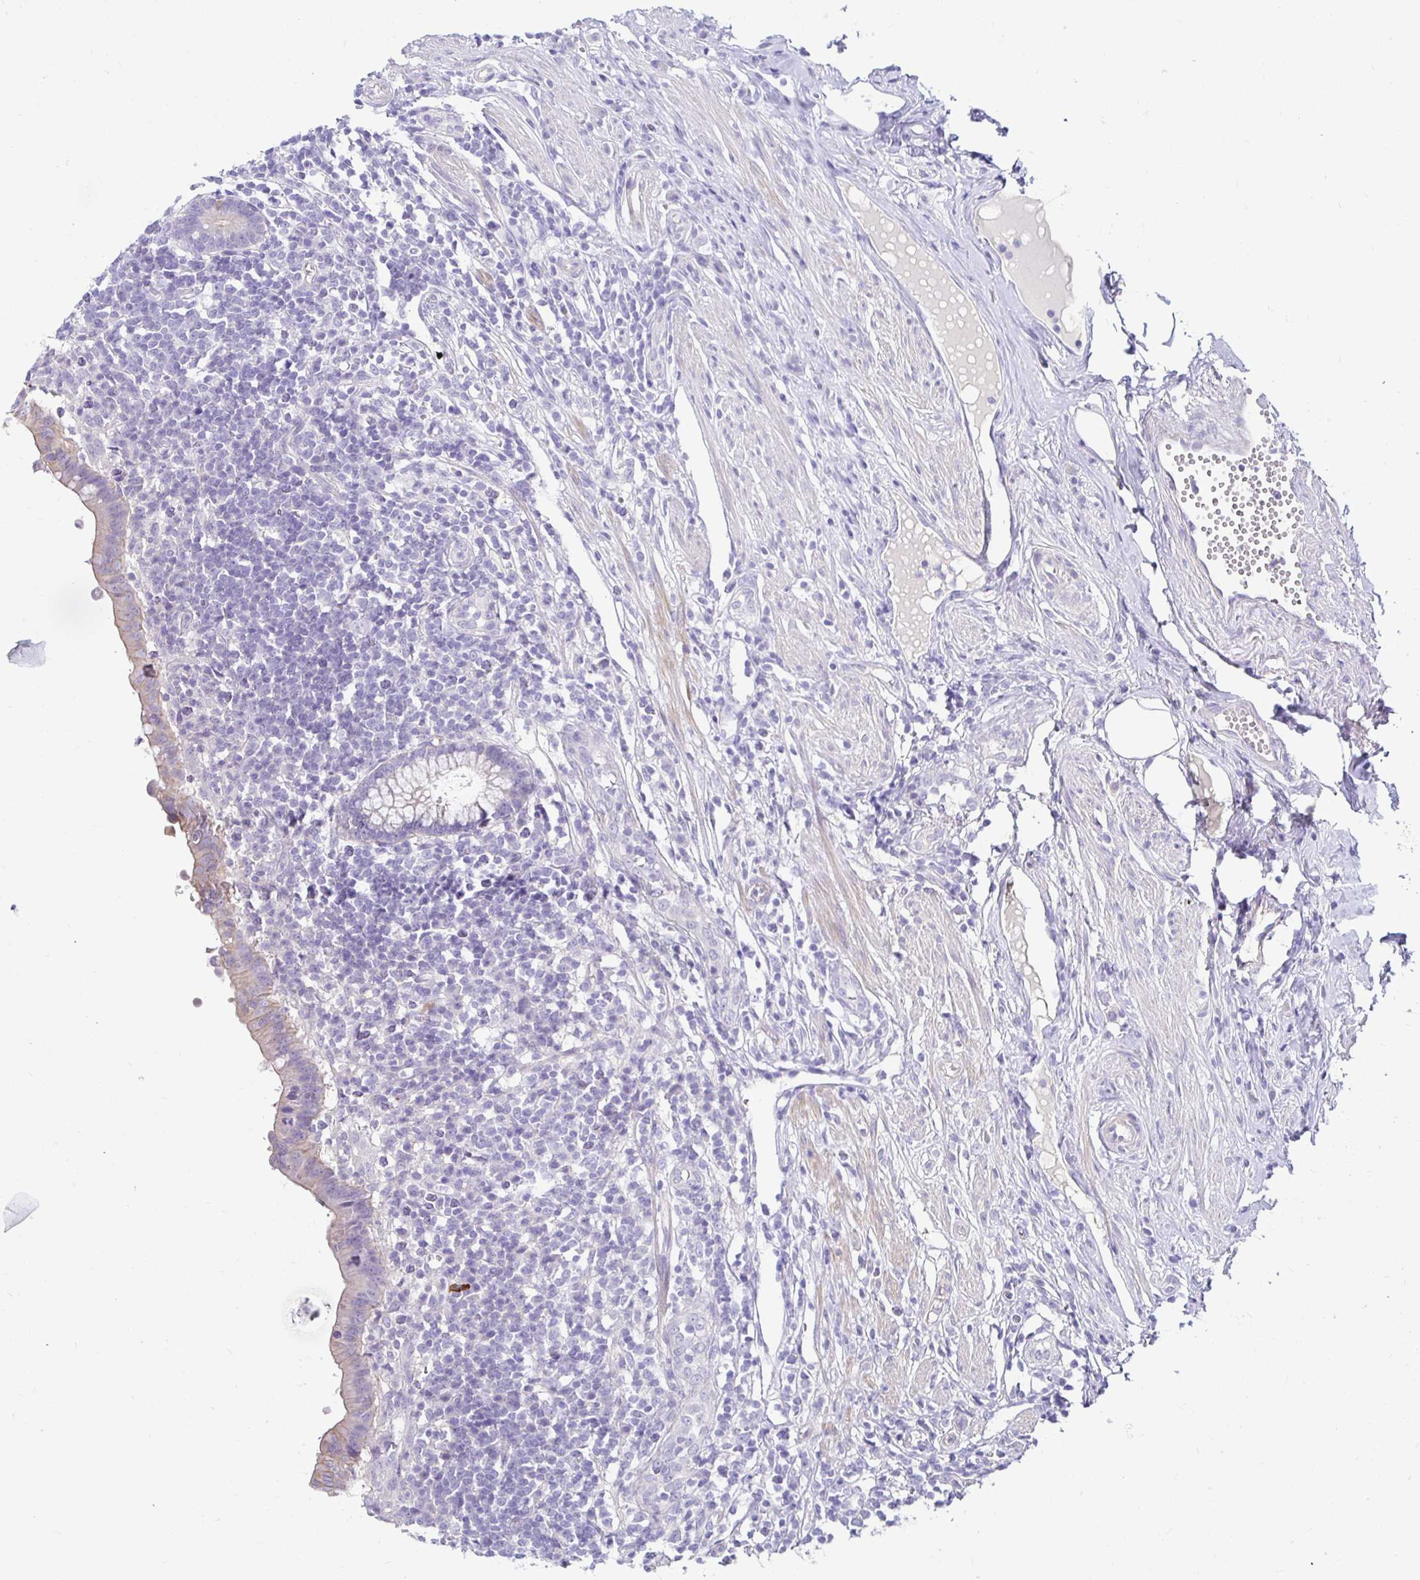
{"staining": {"intensity": "negative", "quantity": "none", "location": "none"}, "tissue": "appendix", "cell_type": "Glandular cells", "image_type": "normal", "snomed": [{"axis": "morphology", "description": "Normal tissue, NOS"}, {"axis": "topography", "description": "Appendix"}], "caption": "Histopathology image shows no significant protein staining in glandular cells of normal appendix. (Brightfield microscopy of DAB IHC at high magnification).", "gene": "AKAP6", "patient": {"sex": "female", "age": 56}}